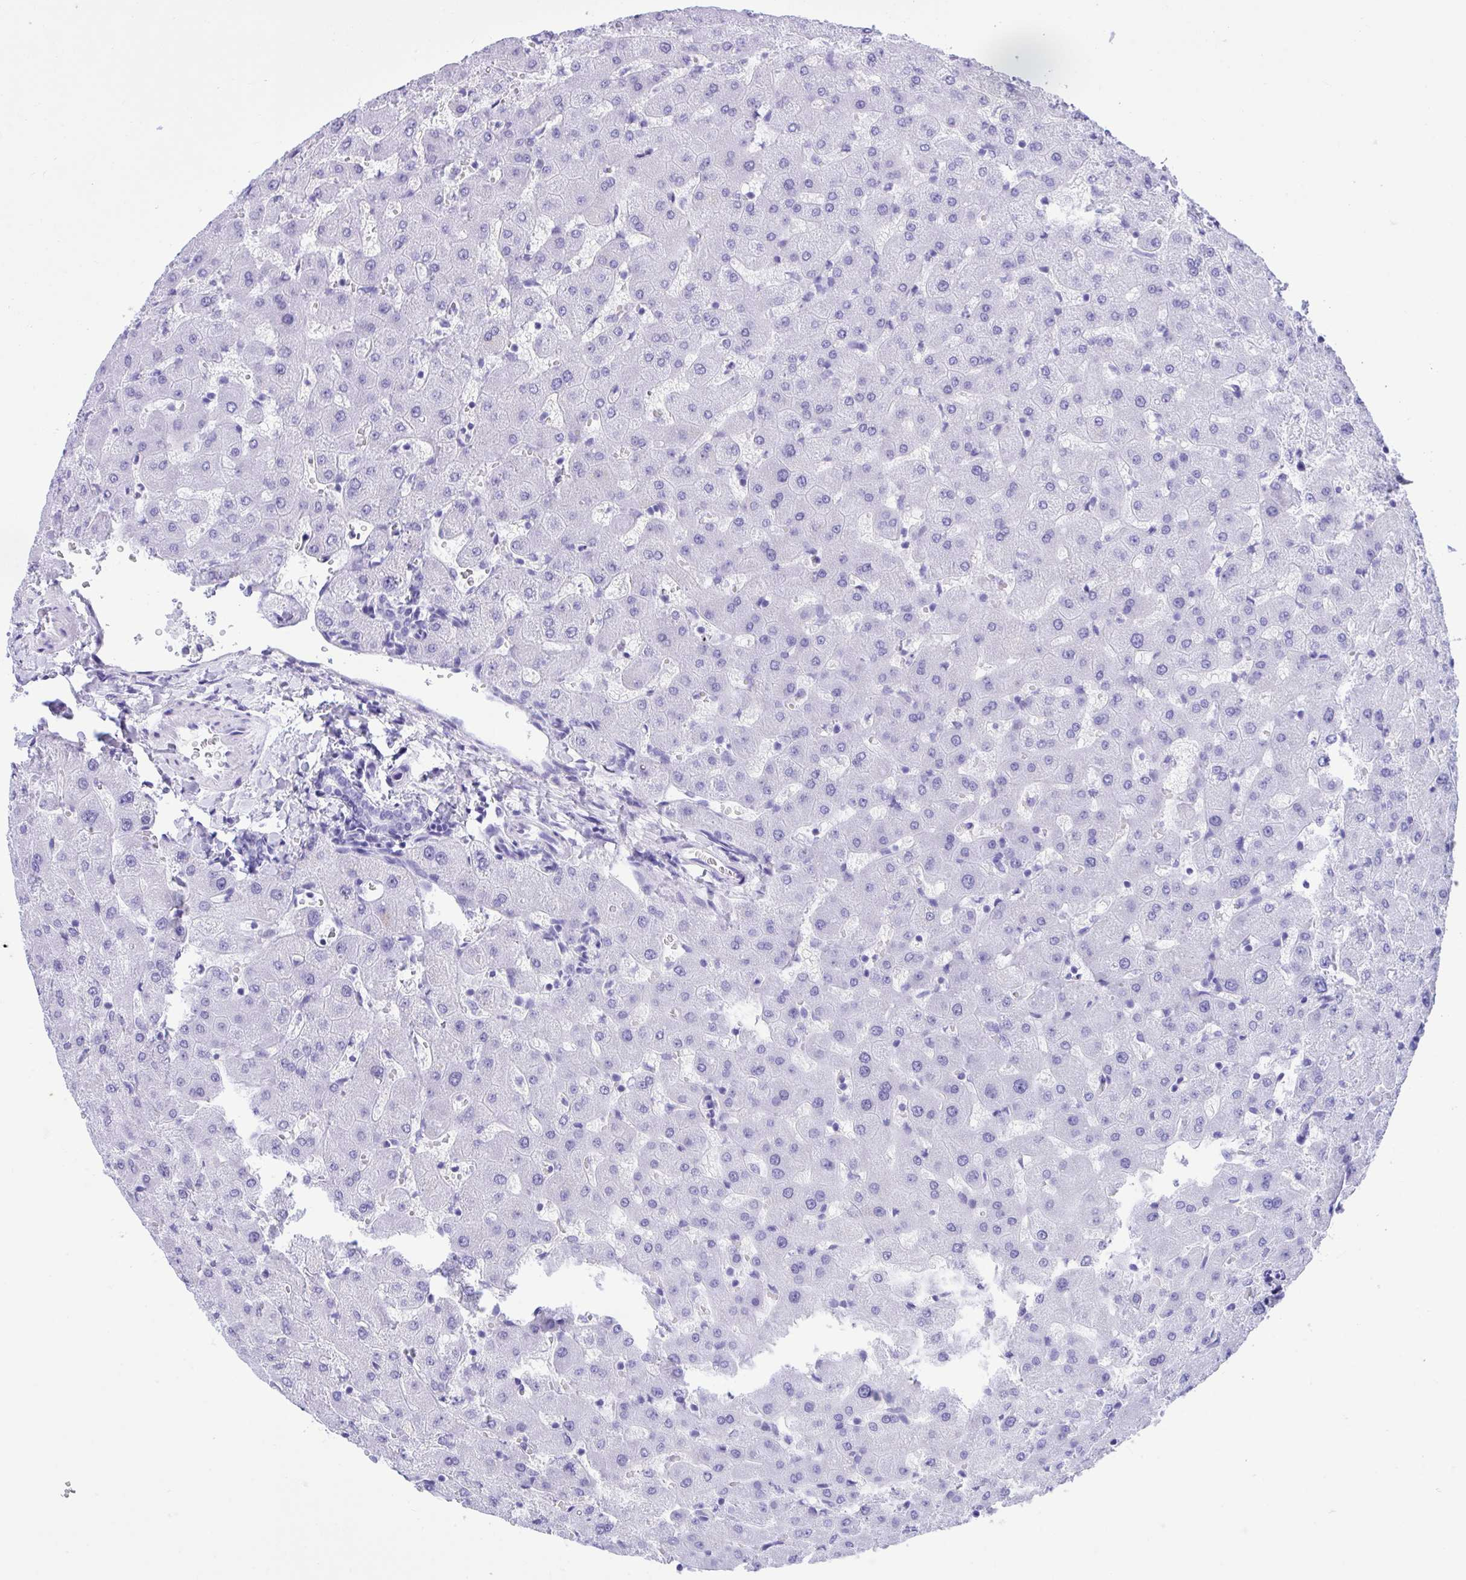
{"staining": {"intensity": "negative", "quantity": "none", "location": "none"}, "tissue": "liver", "cell_type": "Cholangiocytes", "image_type": "normal", "snomed": [{"axis": "morphology", "description": "Normal tissue, NOS"}, {"axis": "topography", "description": "Liver"}], "caption": "DAB immunohistochemical staining of normal liver exhibits no significant positivity in cholangiocytes.", "gene": "TLN2", "patient": {"sex": "female", "age": 63}}